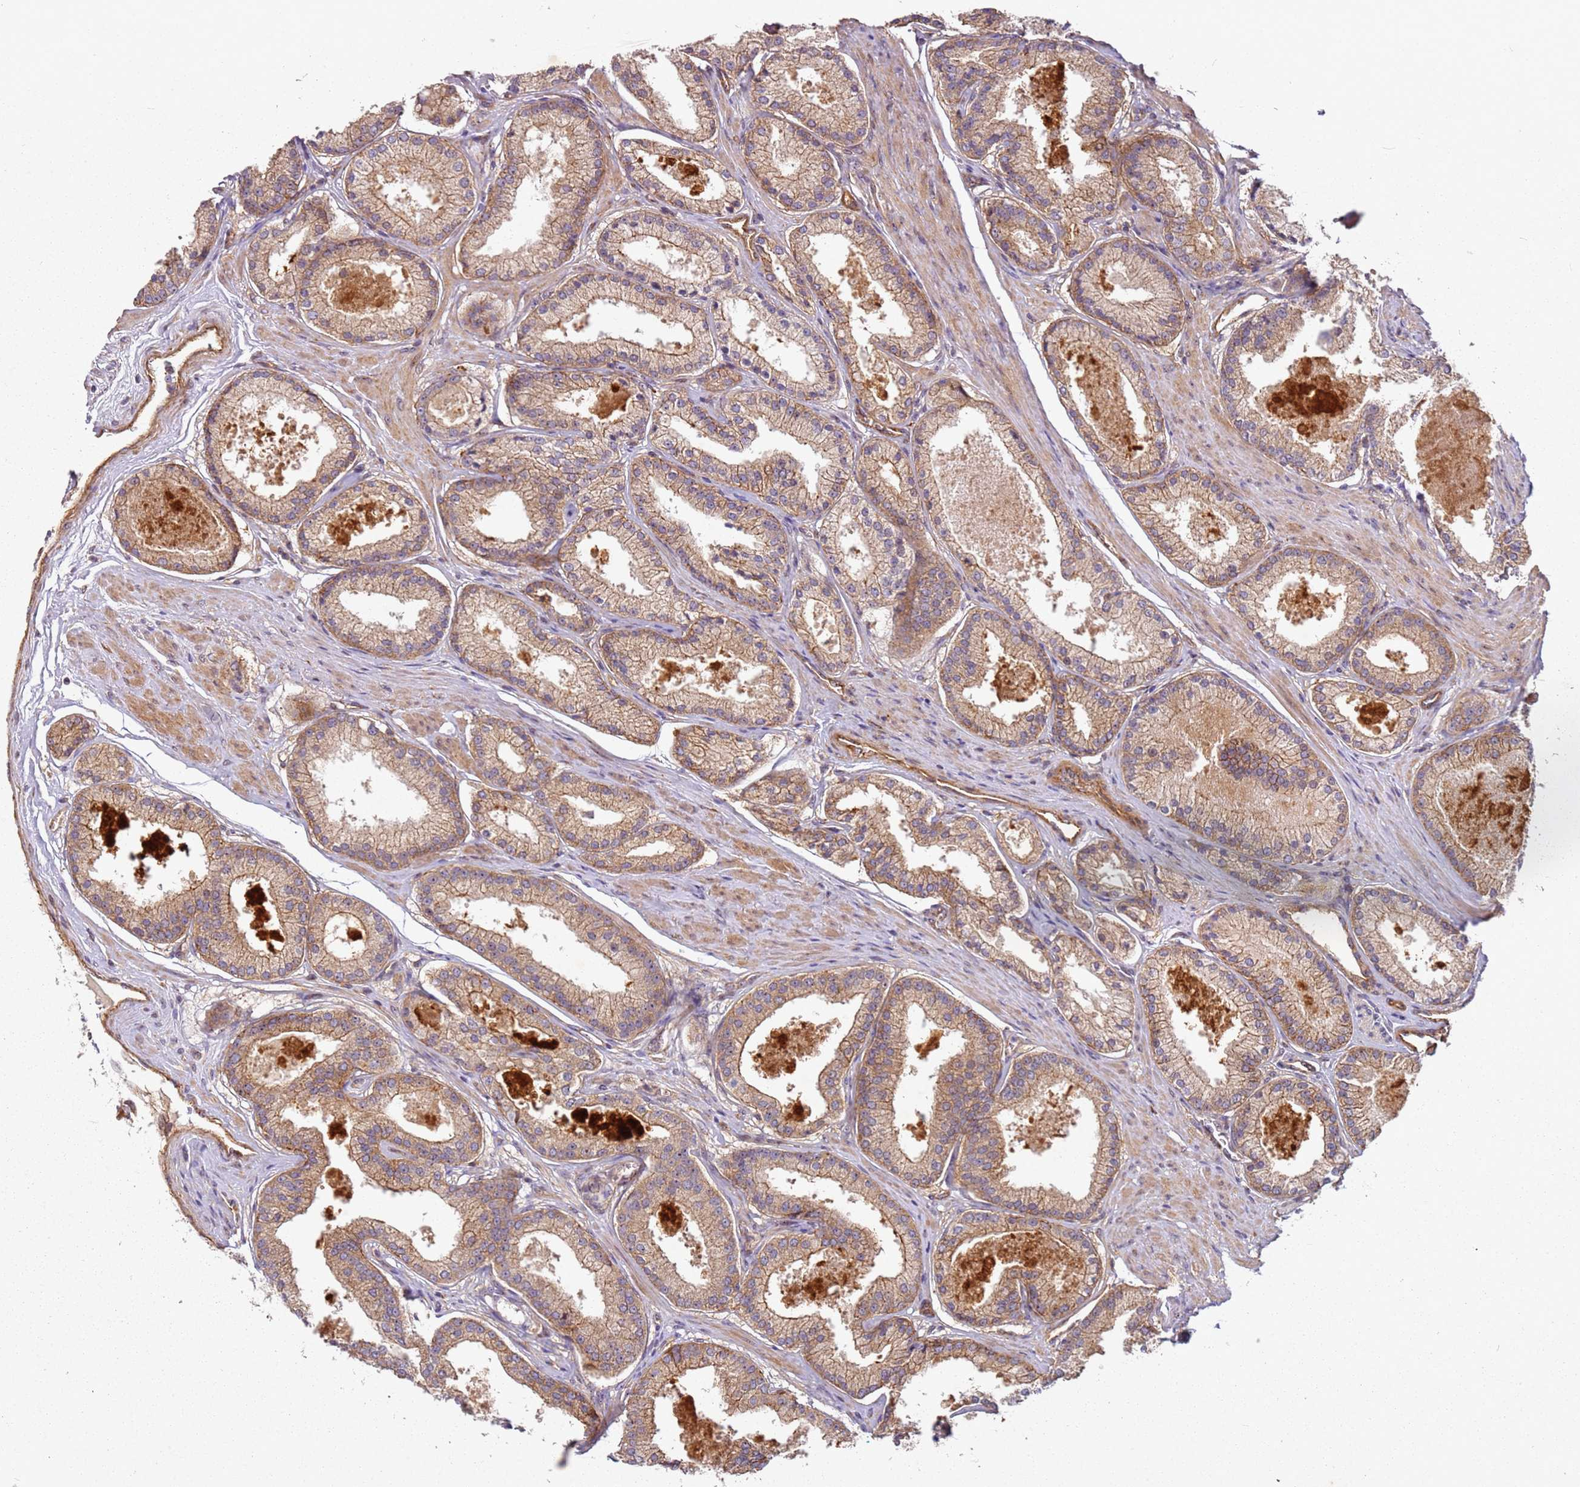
{"staining": {"intensity": "moderate", "quantity": ">75%", "location": "cytoplasmic/membranous"}, "tissue": "prostate cancer", "cell_type": "Tumor cells", "image_type": "cancer", "snomed": [{"axis": "morphology", "description": "Adenocarcinoma, Low grade"}, {"axis": "topography", "description": "Prostate"}], "caption": "Protein staining of prostate low-grade adenocarcinoma tissue displays moderate cytoplasmic/membranous staining in approximately >75% of tumor cells. (brown staining indicates protein expression, while blue staining denotes nuclei).", "gene": "C2CD4B", "patient": {"sex": "male", "age": 59}}